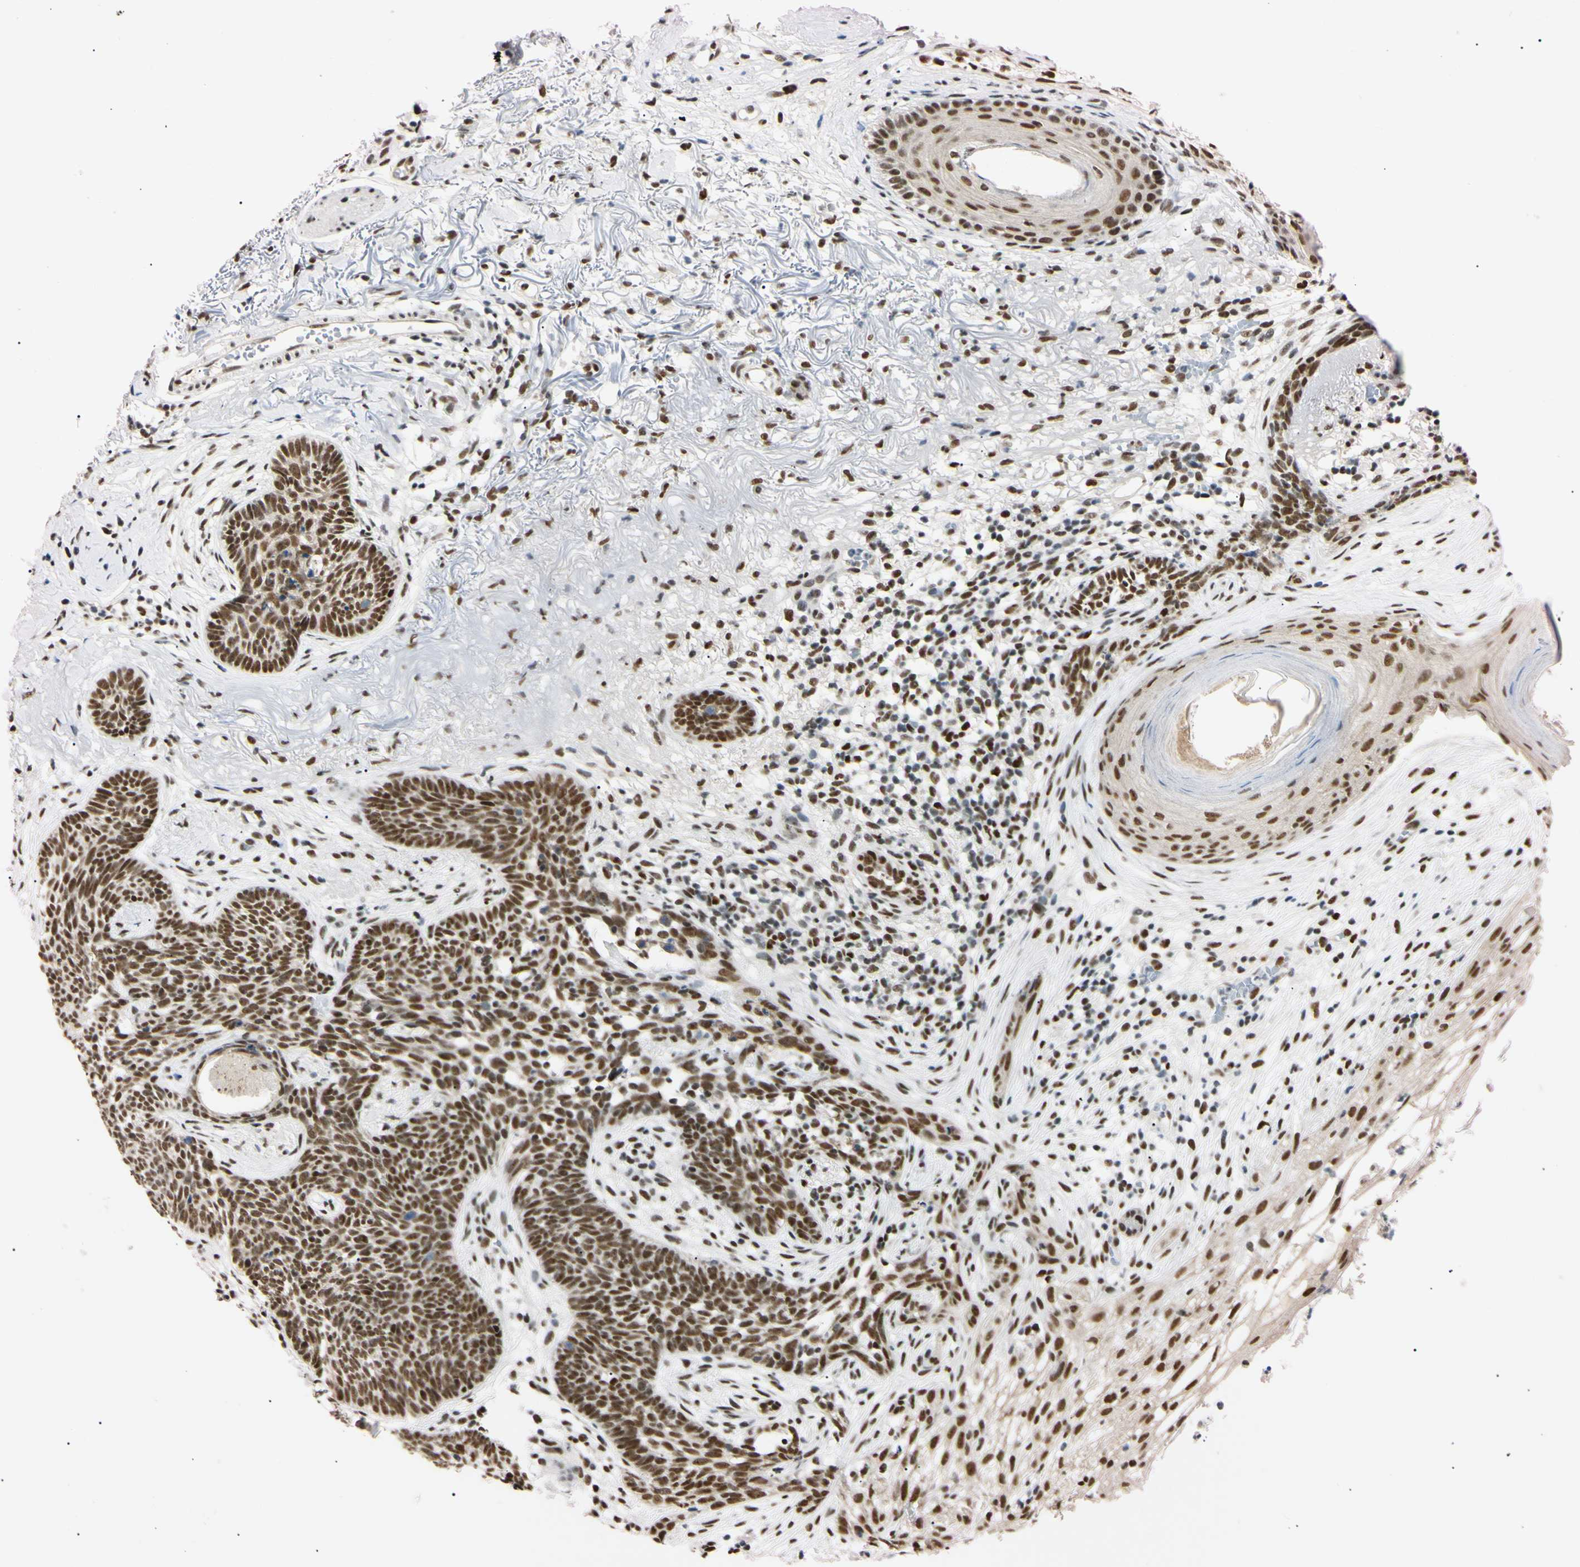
{"staining": {"intensity": "strong", "quantity": ">75%", "location": "nuclear"}, "tissue": "skin cancer", "cell_type": "Tumor cells", "image_type": "cancer", "snomed": [{"axis": "morphology", "description": "Basal cell carcinoma"}, {"axis": "topography", "description": "Skin"}], "caption": "A brown stain labels strong nuclear positivity of a protein in skin basal cell carcinoma tumor cells.", "gene": "ZNF134", "patient": {"sex": "female", "age": 70}}